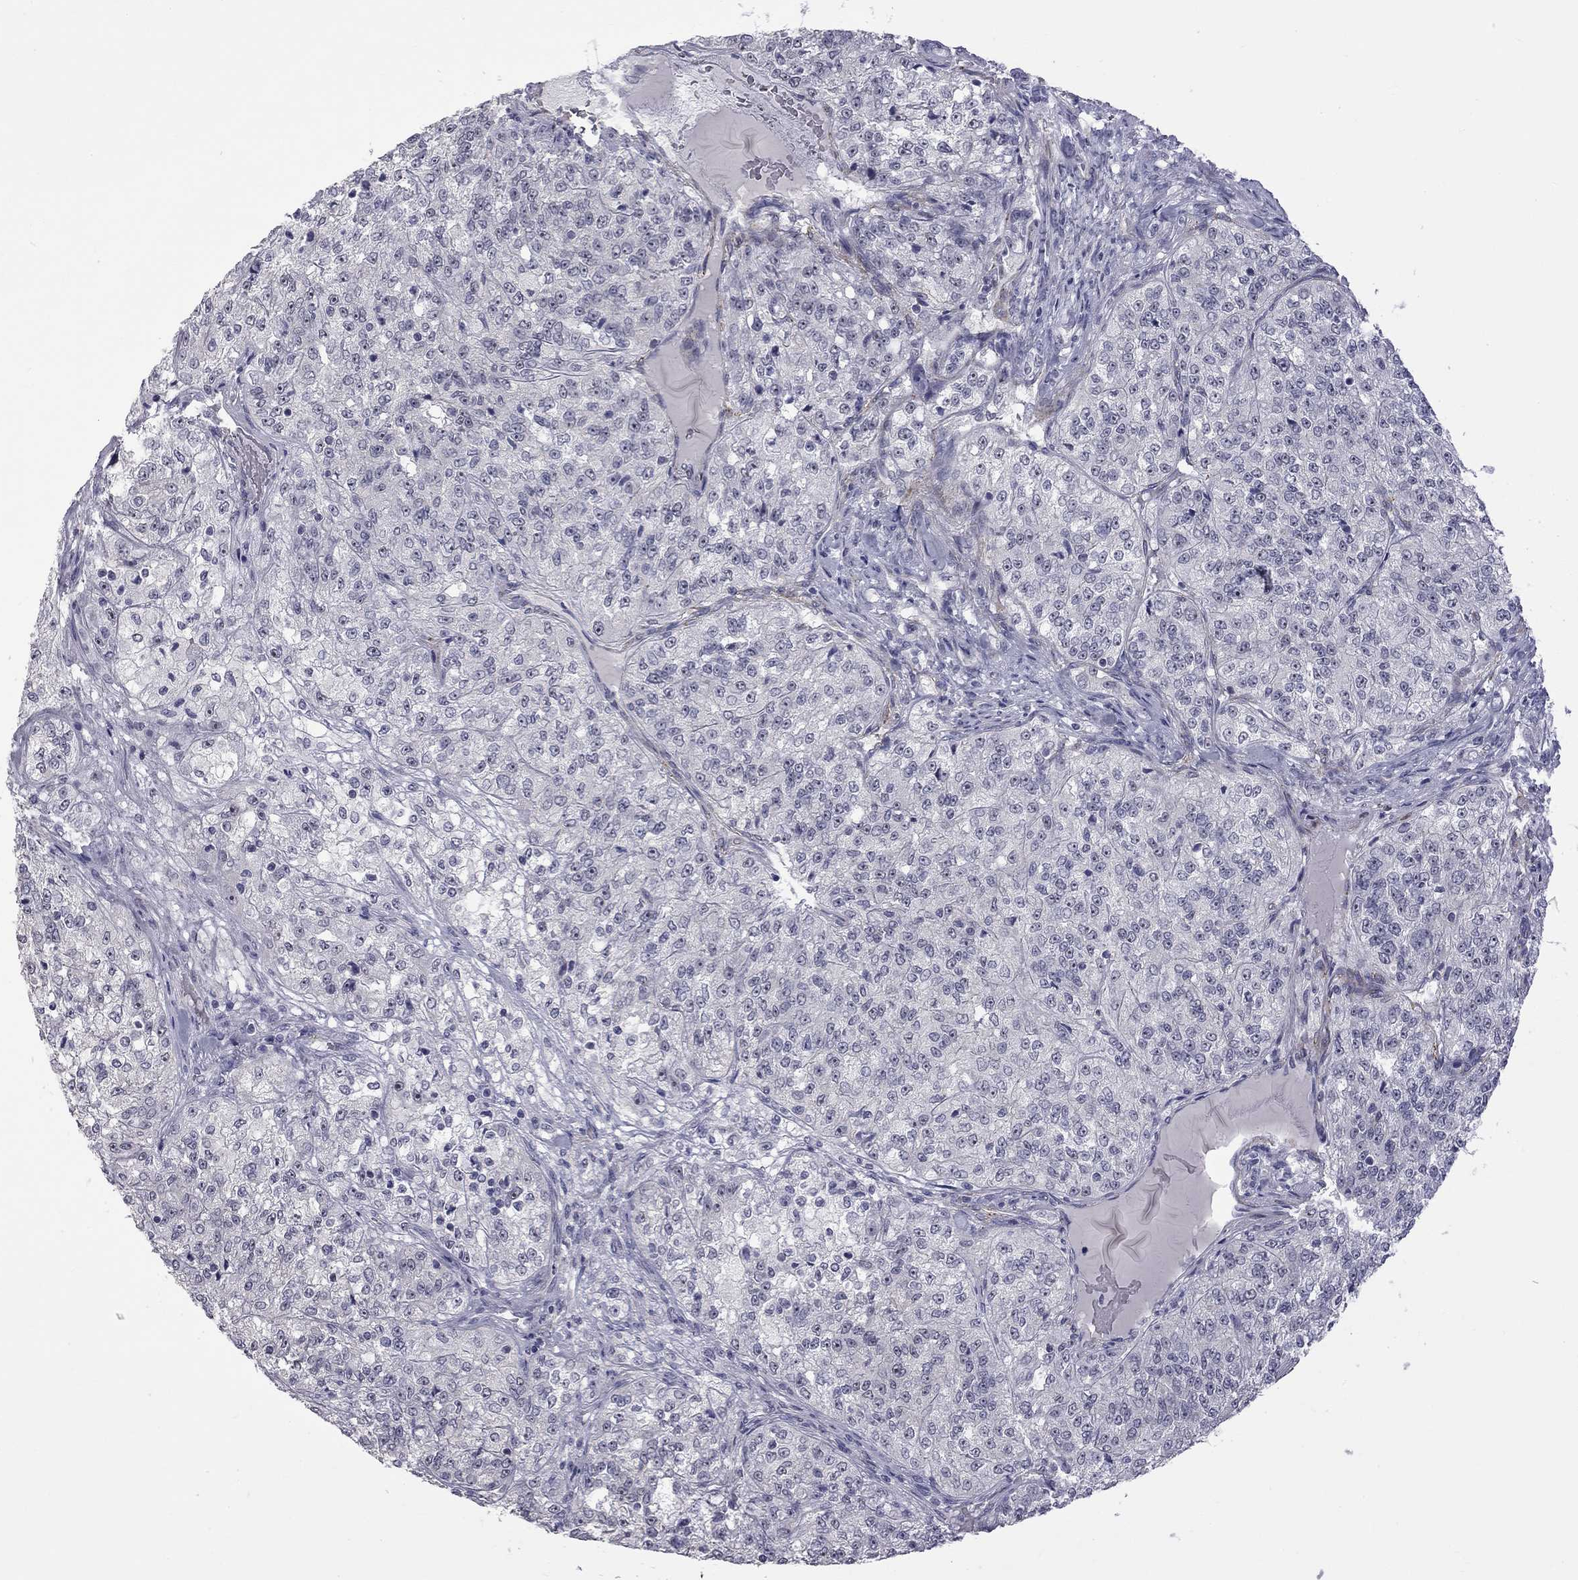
{"staining": {"intensity": "moderate", "quantity": "<25%", "location": "nuclear"}, "tissue": "renal cancer", "cell_type": "Tumor cells", "image_type": "cancer", "snomed": [{"axis": "morphology", "description": "Adenocarcinoma, NOS"}, {"axis": "topography", "description": "Kidney"}], "caption": "A brown stain shows moderate nuclear staining of a protein in human renal cancer tumor cells. (Stains: DAB (3,3'-diaminobenzidine) in brown, nuclei in blue, Microscopy: brightfield microscopy at high magnification).", "gene": "GSG1L", "patient": {"sex": "female", "age": 63}}